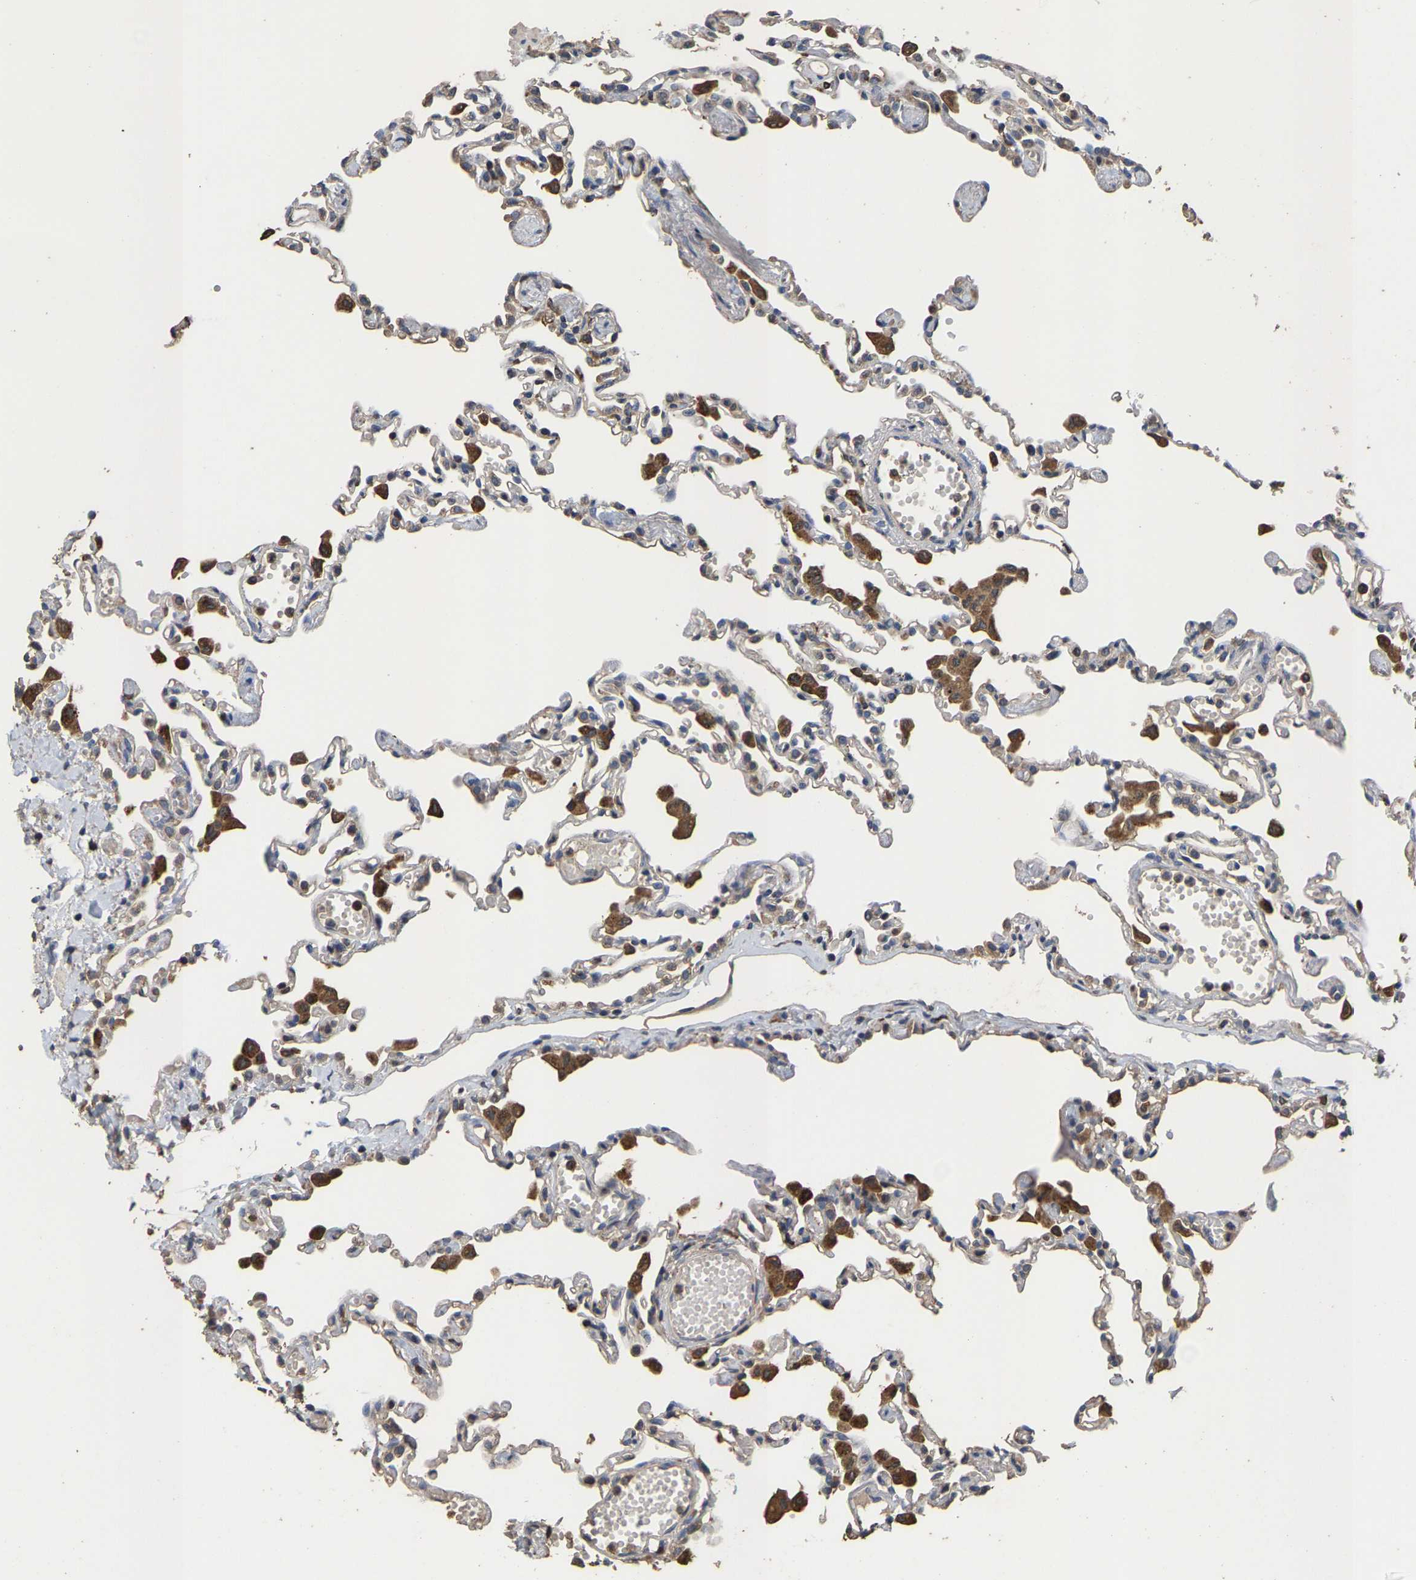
{"staining": {"intensity": "moderate", "quantity": "<25%", "location": "cytoplasmic/membranous"}, "tissue": "lung", "cell_type": "Alveolar cells", "image_type": "normal", "snomed": [{"axis": "morphology", "description": "Normal tissue, NOS"}, {"axis": "topography", "description": "Bronchus"}, {"axis": "topography", "description": "Lung"}], "caption": "IHC histopathology image of normal human lung stained for a protein (brown), which reveals low levels of moderate cytoplasmic/membranous expression in approximately <25% of alveolar cells.", "gene": "TDRKH", "patient": {"sex": "female", "age": 49}}